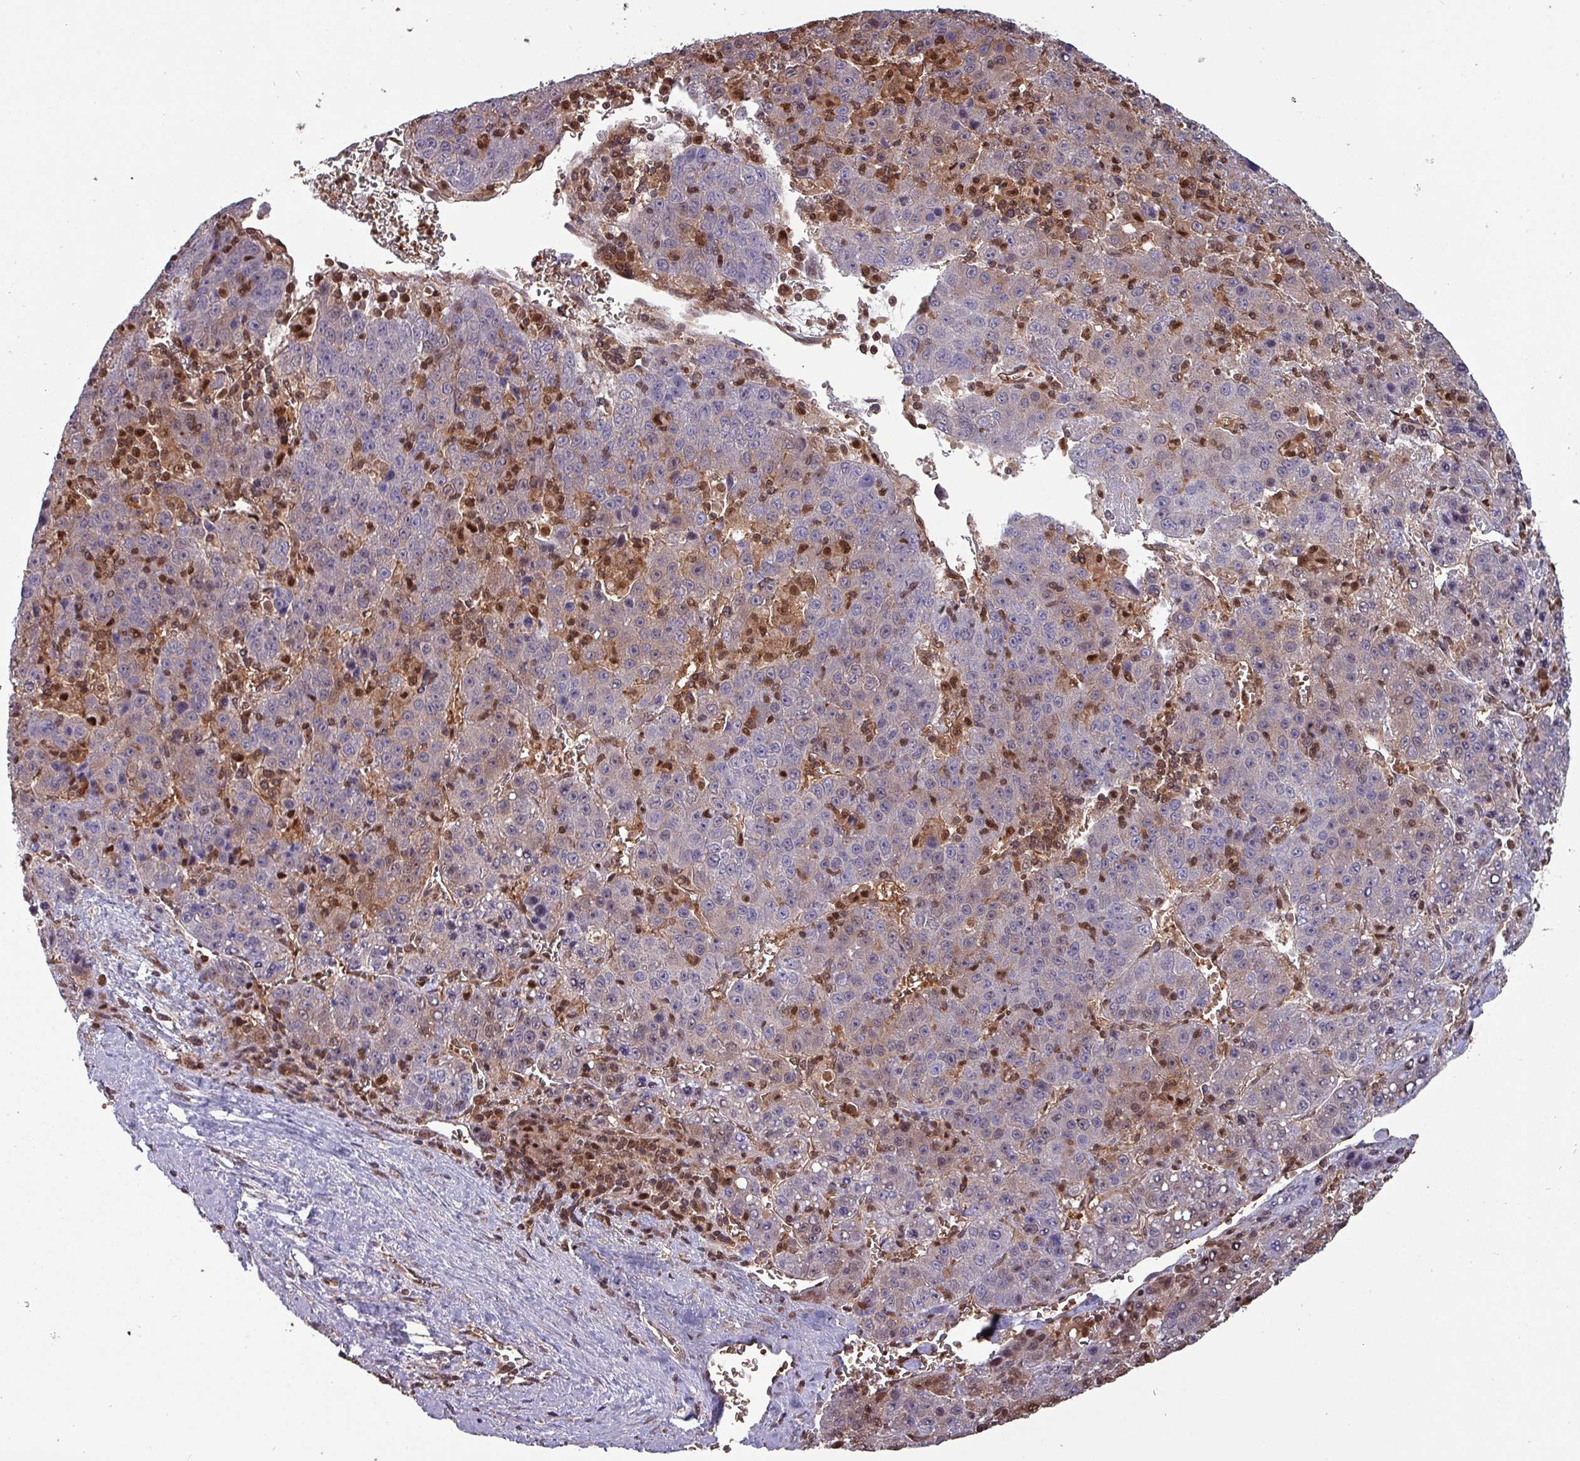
{"staining": {"intensity": "moderate", "quantity": "<25%", "location": "cytoplasmic/membranous,nuclear"}, "tissue": "liver cancer", "cell_type": "Tumor cells", "image_type": "cancer", "snomed": [{"axis": "morphology", "description": "Carcinoma, Hepatocellular, NOS"}, {"axis": "topography", "description": "Liver"}], "caption": "Liver cancer tissue demonstrates moderate cytoplasmic/membranous and nuclear expression in about <25% of tumor cells The protein of interest is stained brown, and the nuclei are stained in blue (DAB (3,3'-diaminobenzidine) IHC with brightfield microscopy, high magnification).", "gene": "PSMB8", "patient": {"sex": "female", "age": 53}}